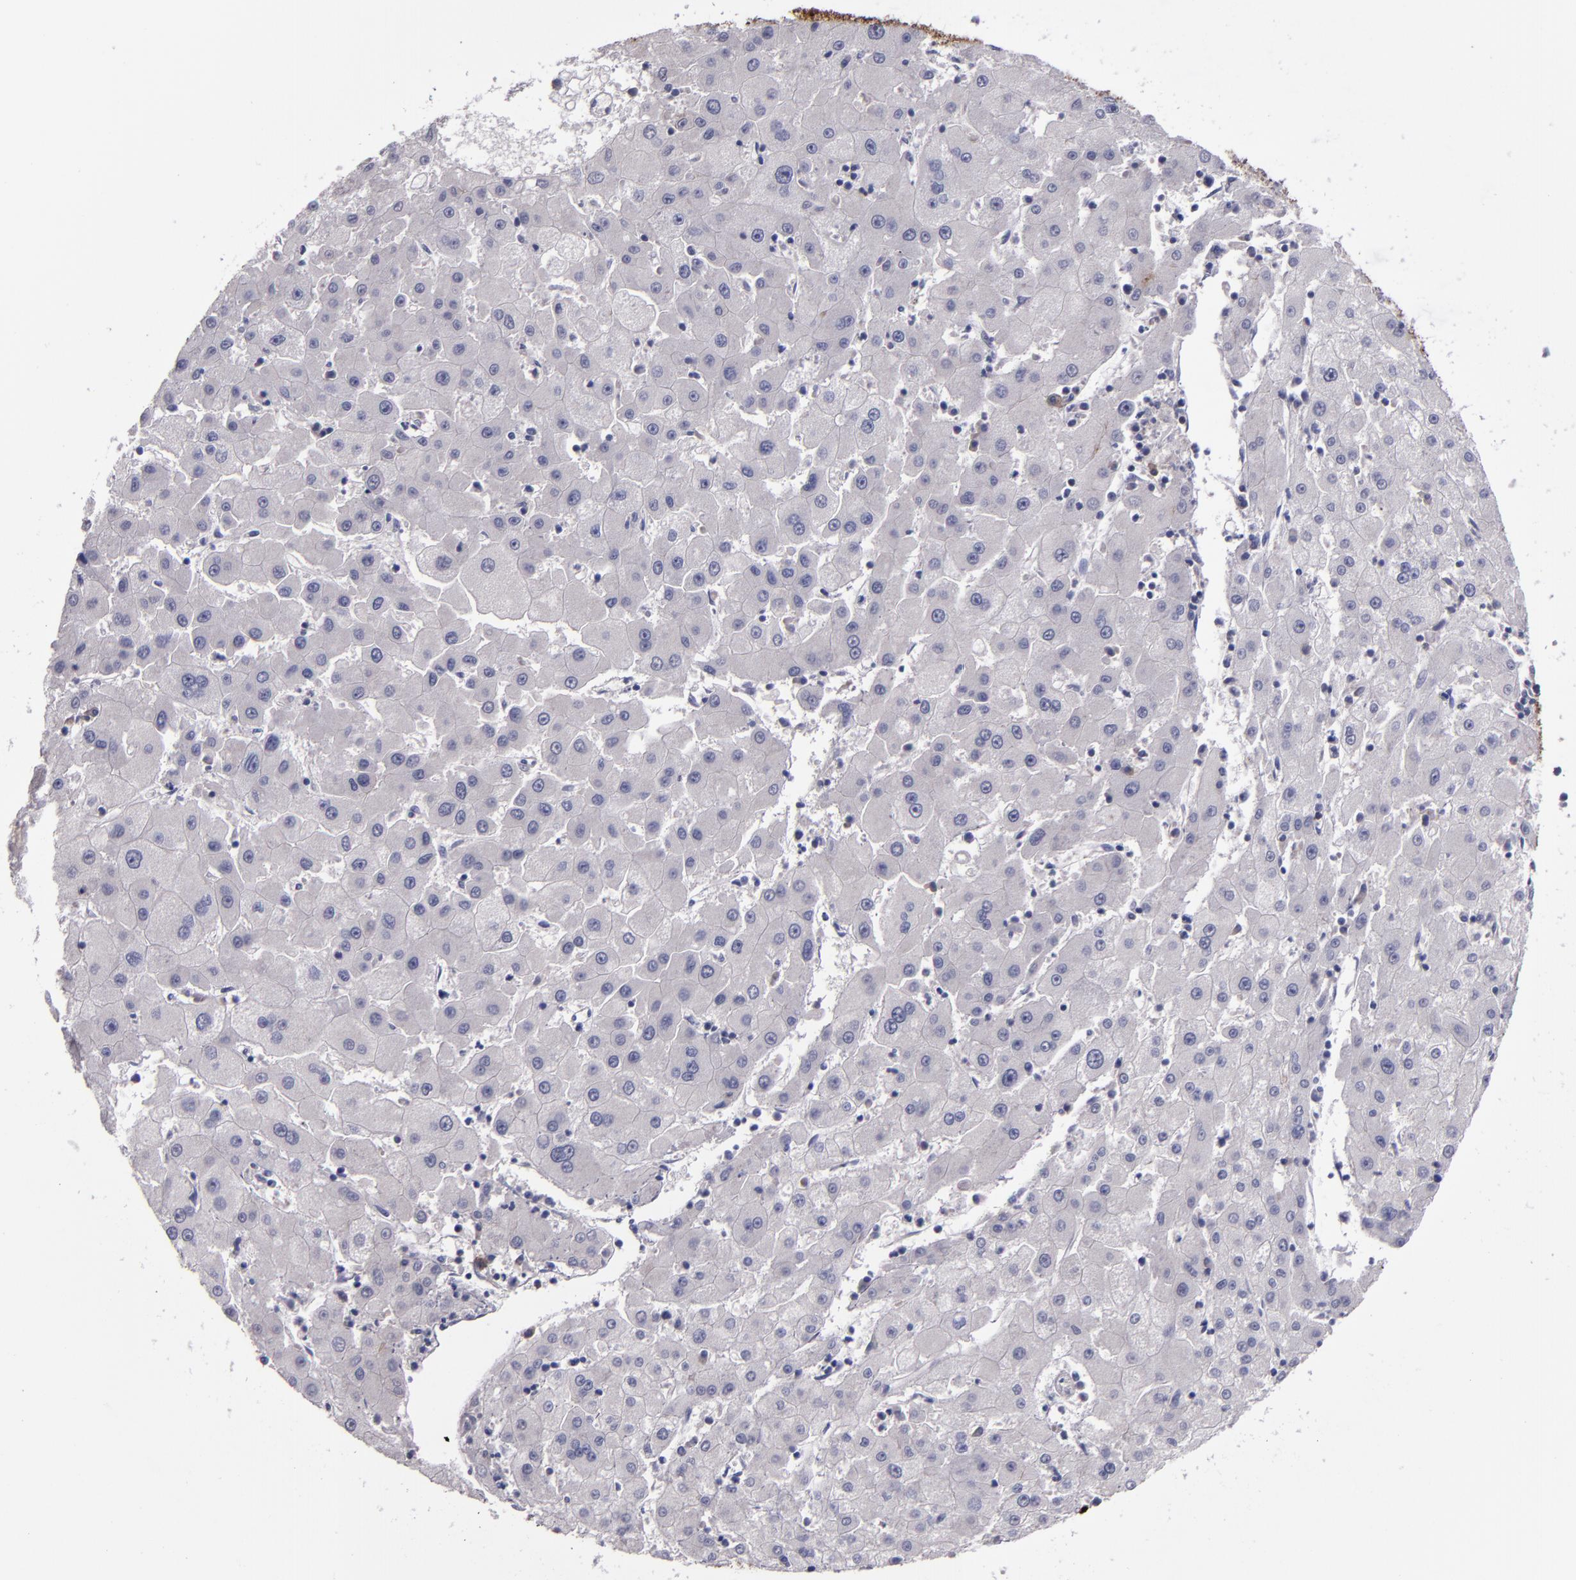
{"staining": {"intensity": "negative", "quantity": "none", "location": "none"}, "tissue": "liver cancer", "cell_type": "Tumor cells", "image_type": "cancer", "snomed": [{"axis": "morphology", "description": "Carcinoma, Hepatocellular, NOS"}, {"axis": "topography", "description": "Liver"}], "caption": "This is a micrograph of immunohistochemistry staining of hepatocellular carcinoma (liver), which shows no positivity in tumor cells.", "gene": "MFGE8", "patient": {"sex": "male", "age": 72}}